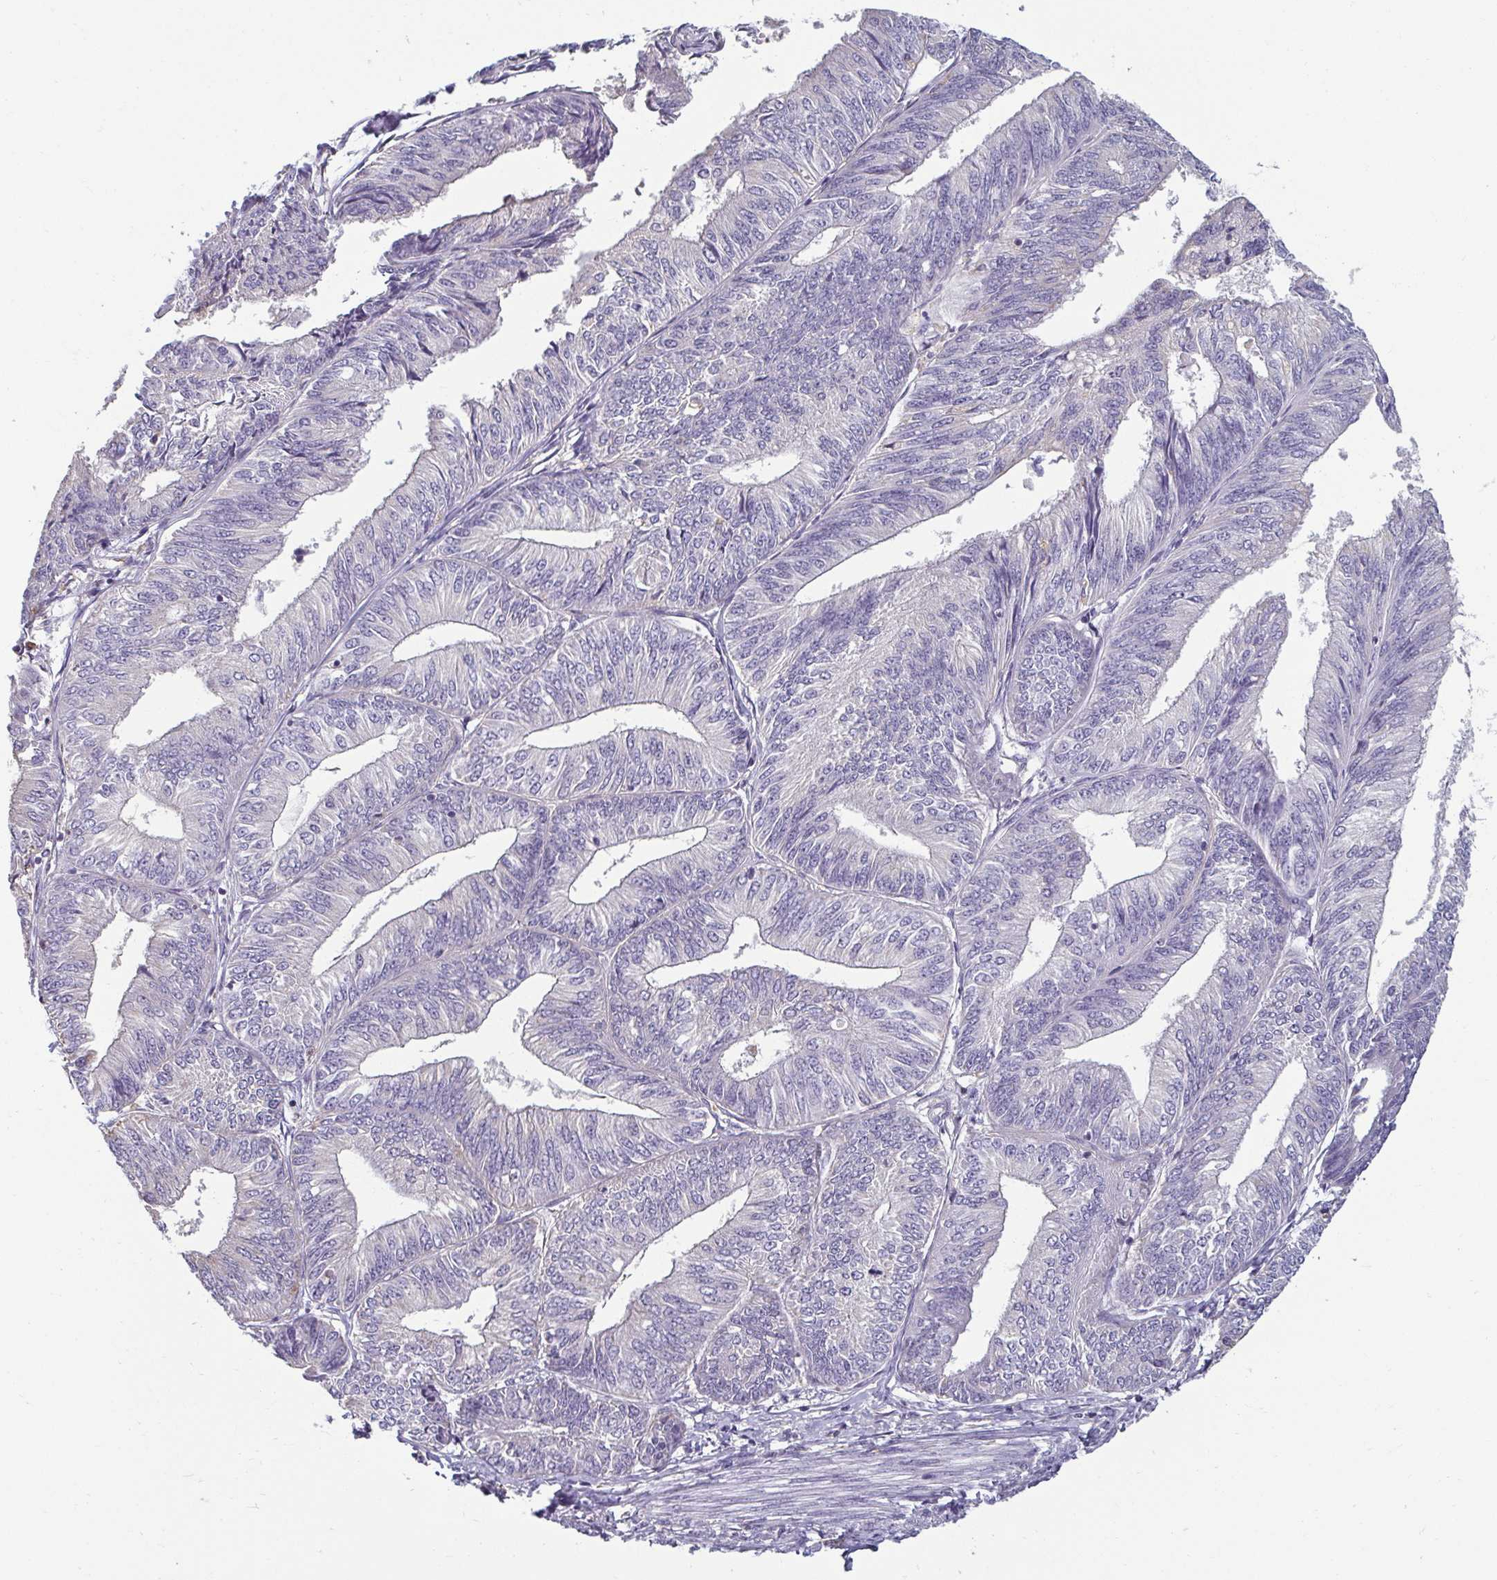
{"staining": {"intensity": "negative", "quantity": "none", "location": "none"}, "tissue": "endometrial cancer", "cell_type": "Tumor cells", "image_type": "cancer", "snomed": [{"axis": "morphology", "description": "Adenocarcinoma, NOS"}, {"axis": "topography", "description": "Endometrium"}], "caption": "Micrograph shows no significant protein expression in tumor cells of endometrial cancer (adenocarcinoma). (IHC, brightfield microscopy, high magnification).", "gene": "PDE2A", "patient": {"sex": "female", "age": 58}}